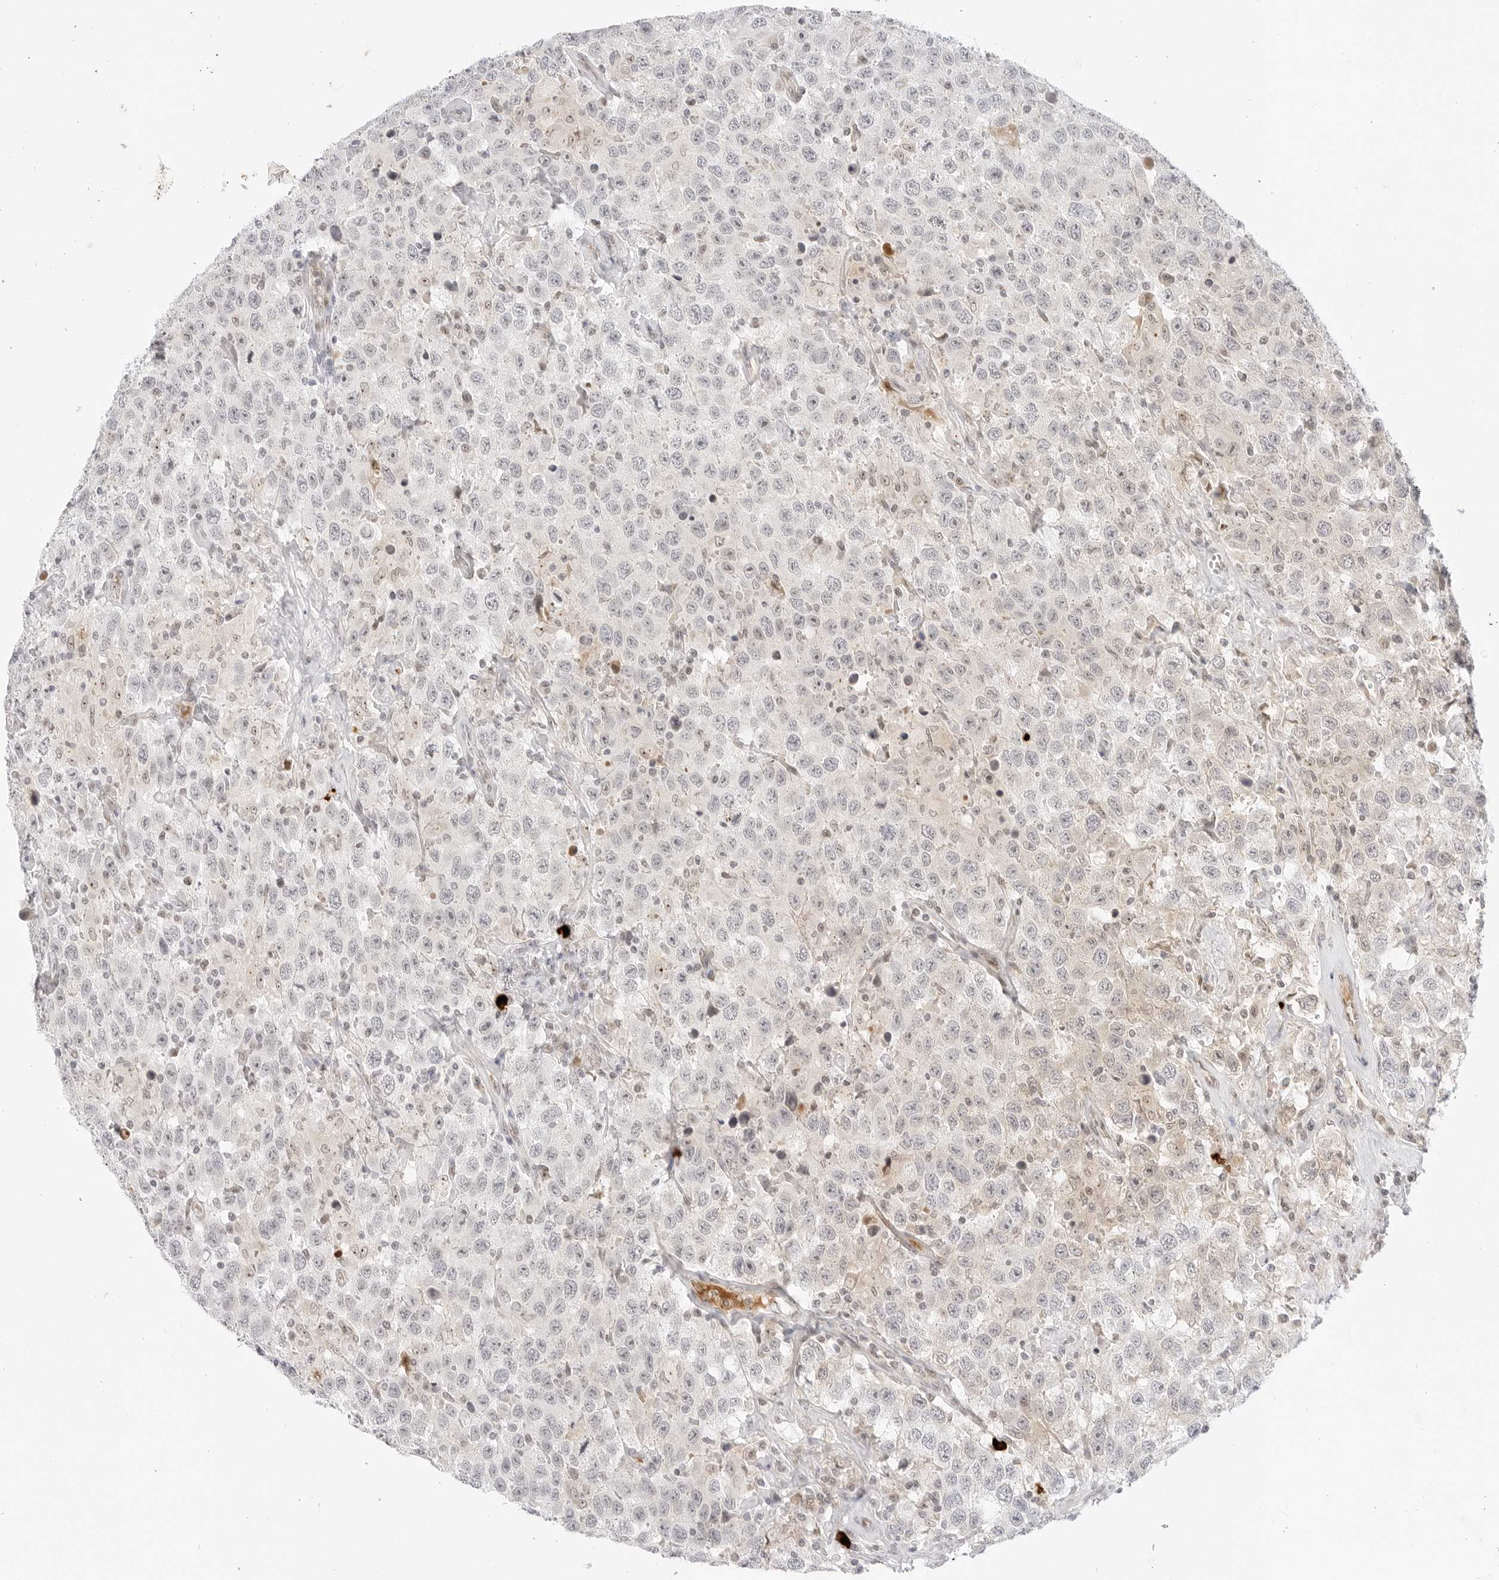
{"staining": {"intensity": "negative", "quantity": "none", "location": "none"}, "tissue": "testis cancer", "cell_type": "Tumor cells", "image_type": "cancer", "snomed": [{"axis": "morphology", "description": "Seminoma, NOS"}, {"axis": "topography", "description": "Testis"}], "caption": "Immunohistochemistry (IHC) micrograph of neoplastic tissue: human seminoma (testis) stained with DAB (3,3'-diaminobenzidine) exhibits no significant protein positivity in tumor cells.", "gene": "HIPK3", "patient": {"sex": "male", "age": 41}}